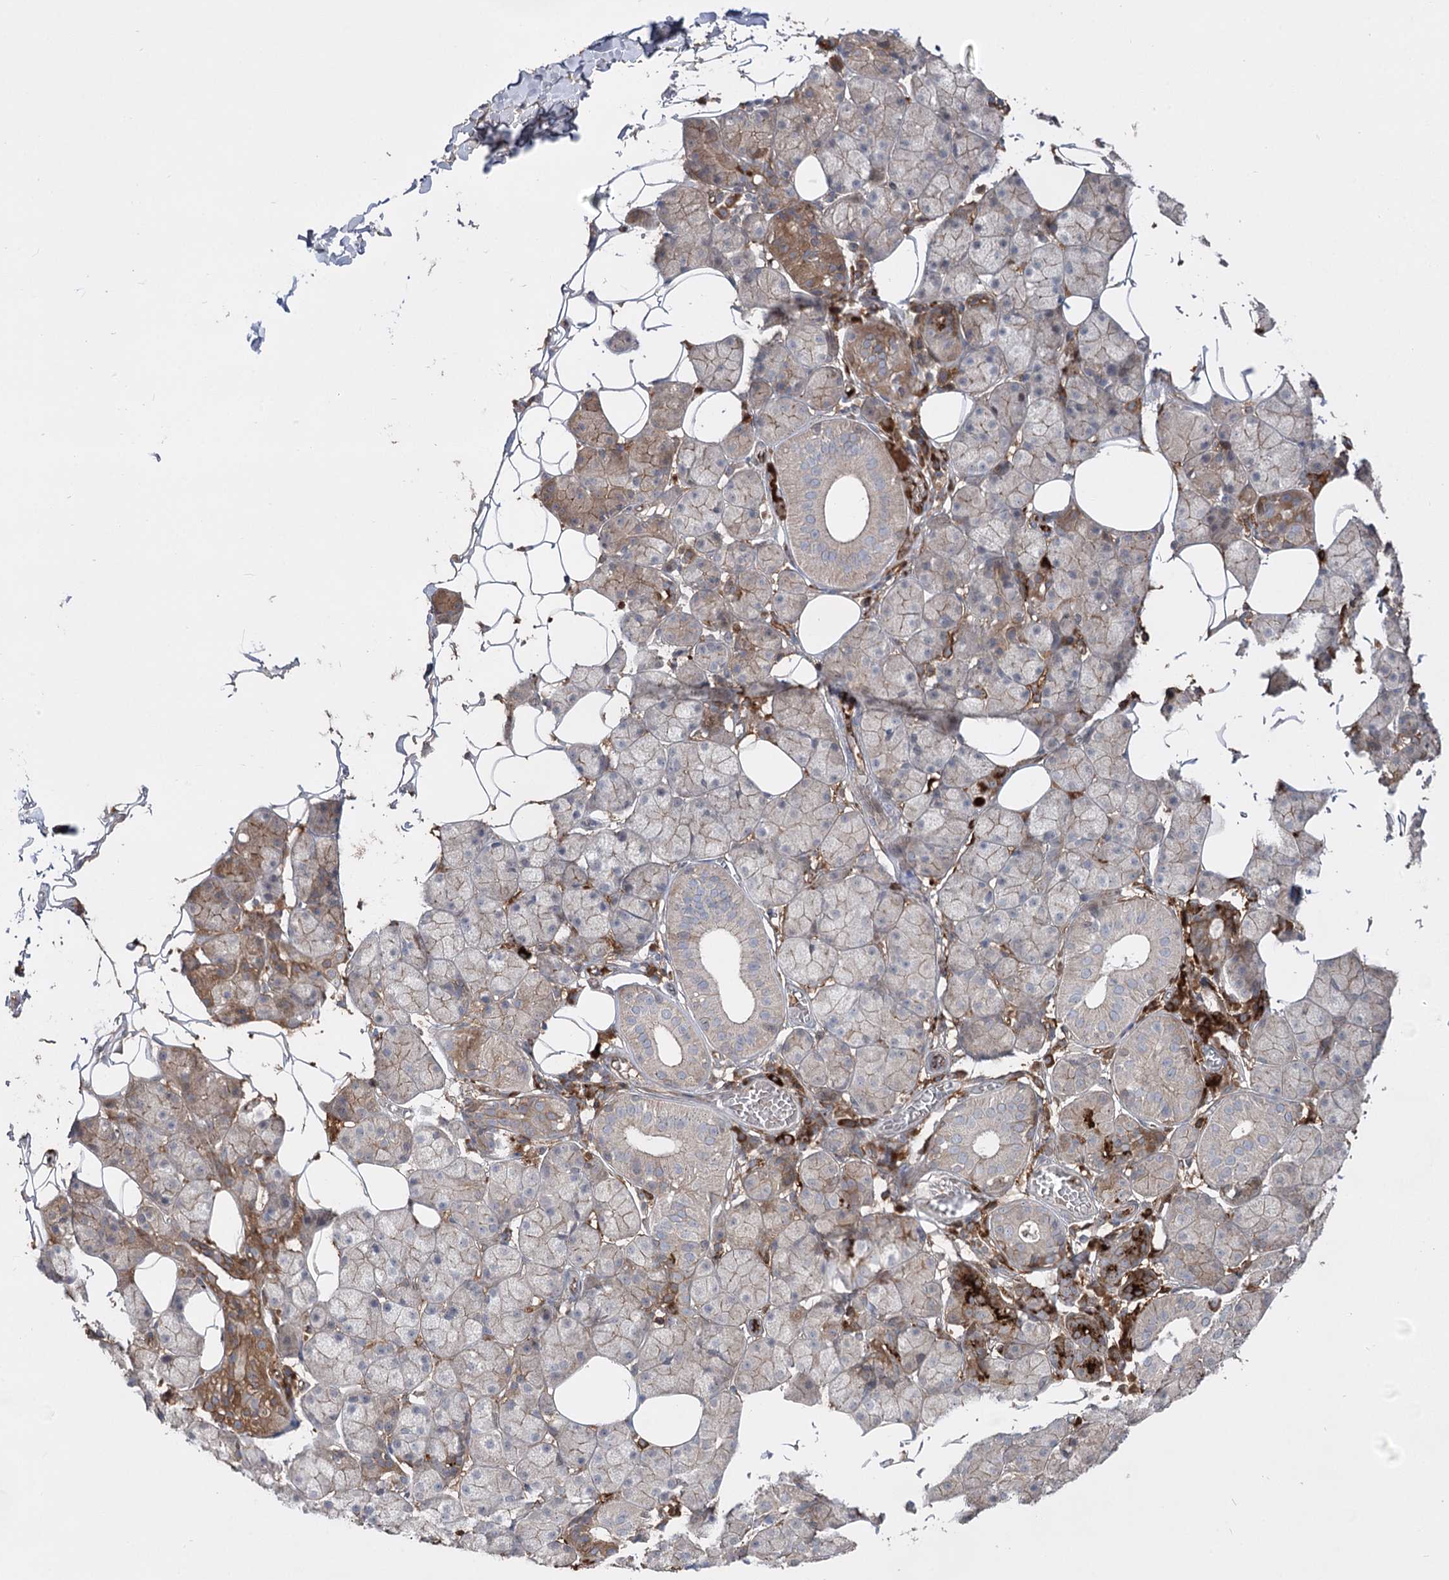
{"staining": {"intensity": "moderate", "quantity": "<25%", "location": "cytoplasmic/membranous"}, "tissue": "salivary gland", "cell_type": "Glandular cells", "image_type": "normal", "snomed": [{"axis": "morphology", "description": "Normal tissue, NOS"}, {"axis": "topography", "description": "Salivary gland"}], "caption": "This image shows normal salivary gland stained with immunohistochemistry (IHC) to label a protein in brown. The cytoplasmic/membranous of glandular cells show moderate positivity for the protein. Nuclei are counter-stained blue.", "gene": "PLEKHA5", "patient": {"sex": "female", "age": 33}}